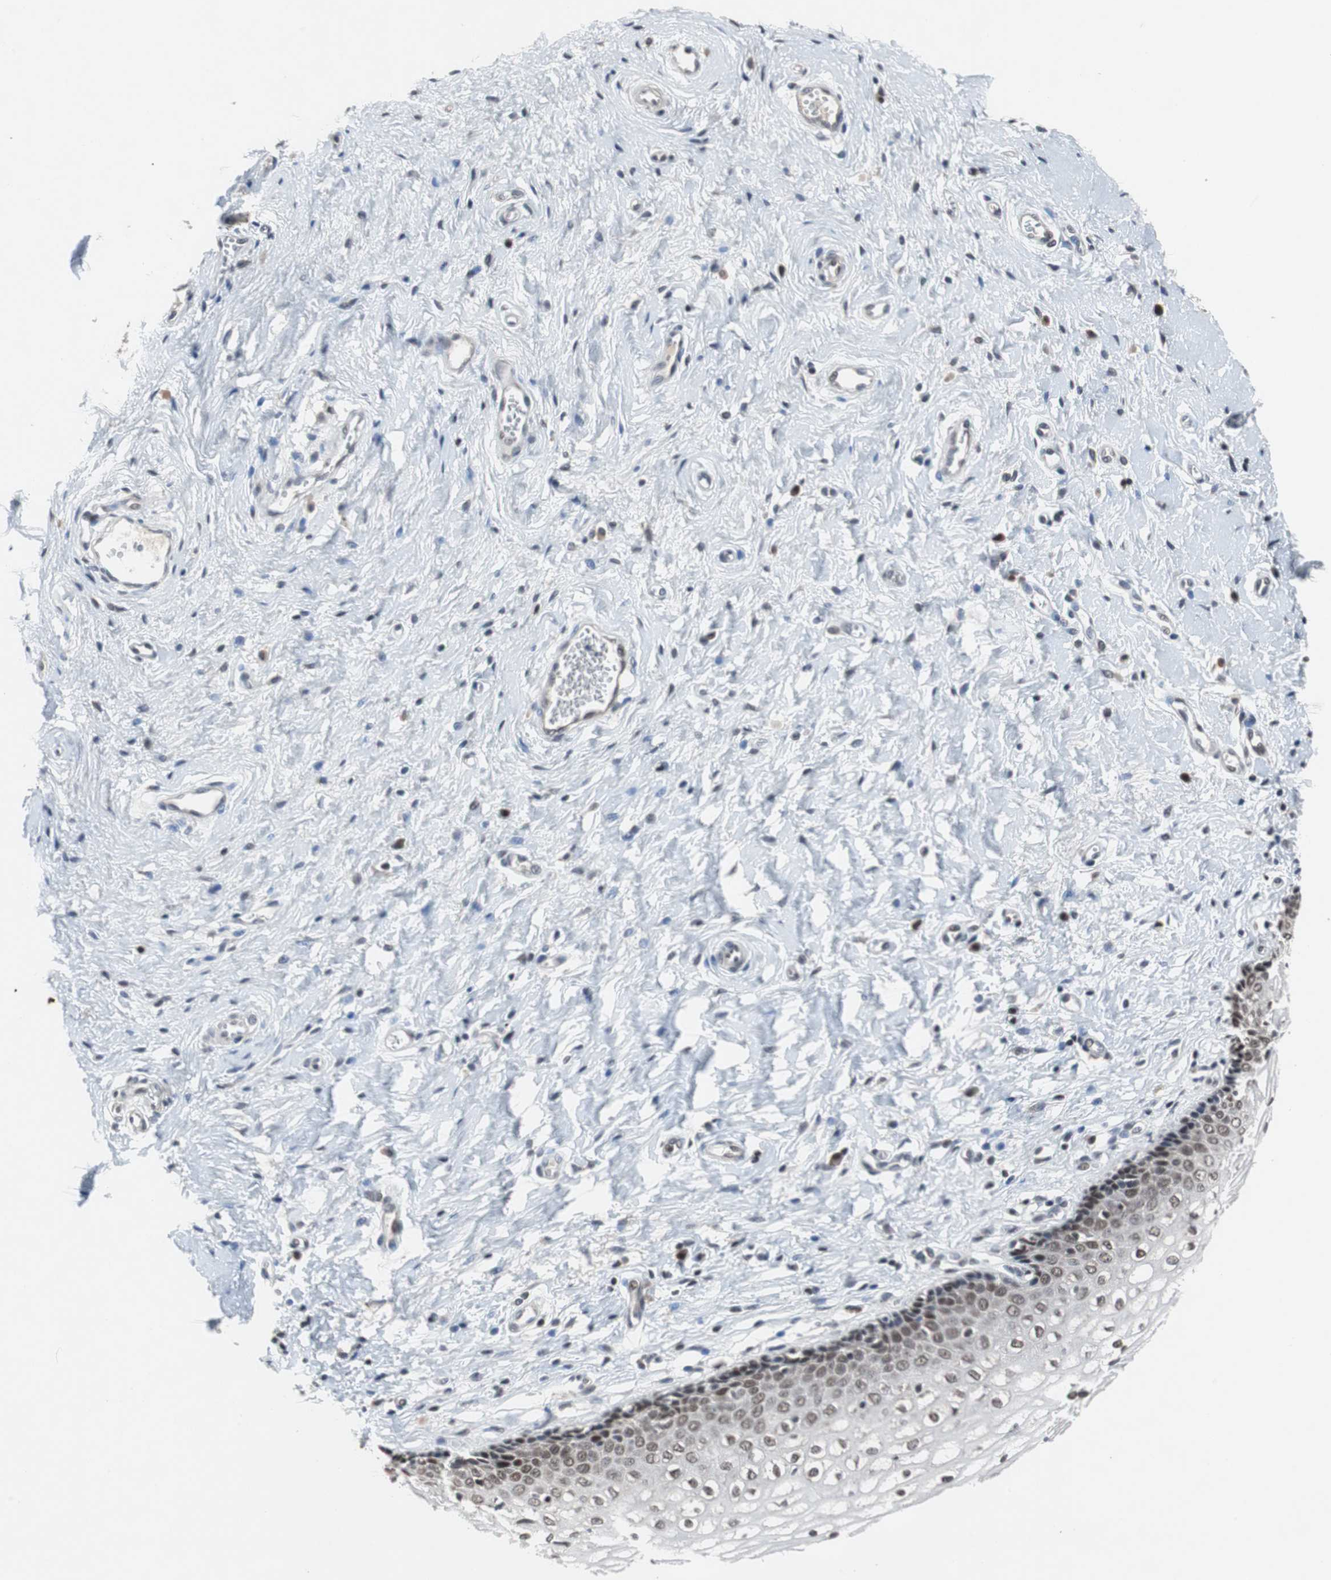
{"staining": {"intensity": "weak", "quantity": "25%-75%", "location": "nuclear"}, "tissue": "vagina", "cell_type": "Squamous epithelial cells", "image_type": "normal", "snomed": [{"axis": "morphology", "description": "Normal tissue, NOS"}, {"axis": "topography", "description": "Soft tissue"}, {"axis": "topography", "description": "Vagina"}], "caption": "Benign vagina shows weak nuclear expression in approximately 25%-75% of squamous epithelial cells, visualized by immunohistochemistry.", "gene": "TP63", "patient": {"sex": "female", "age": 61}}